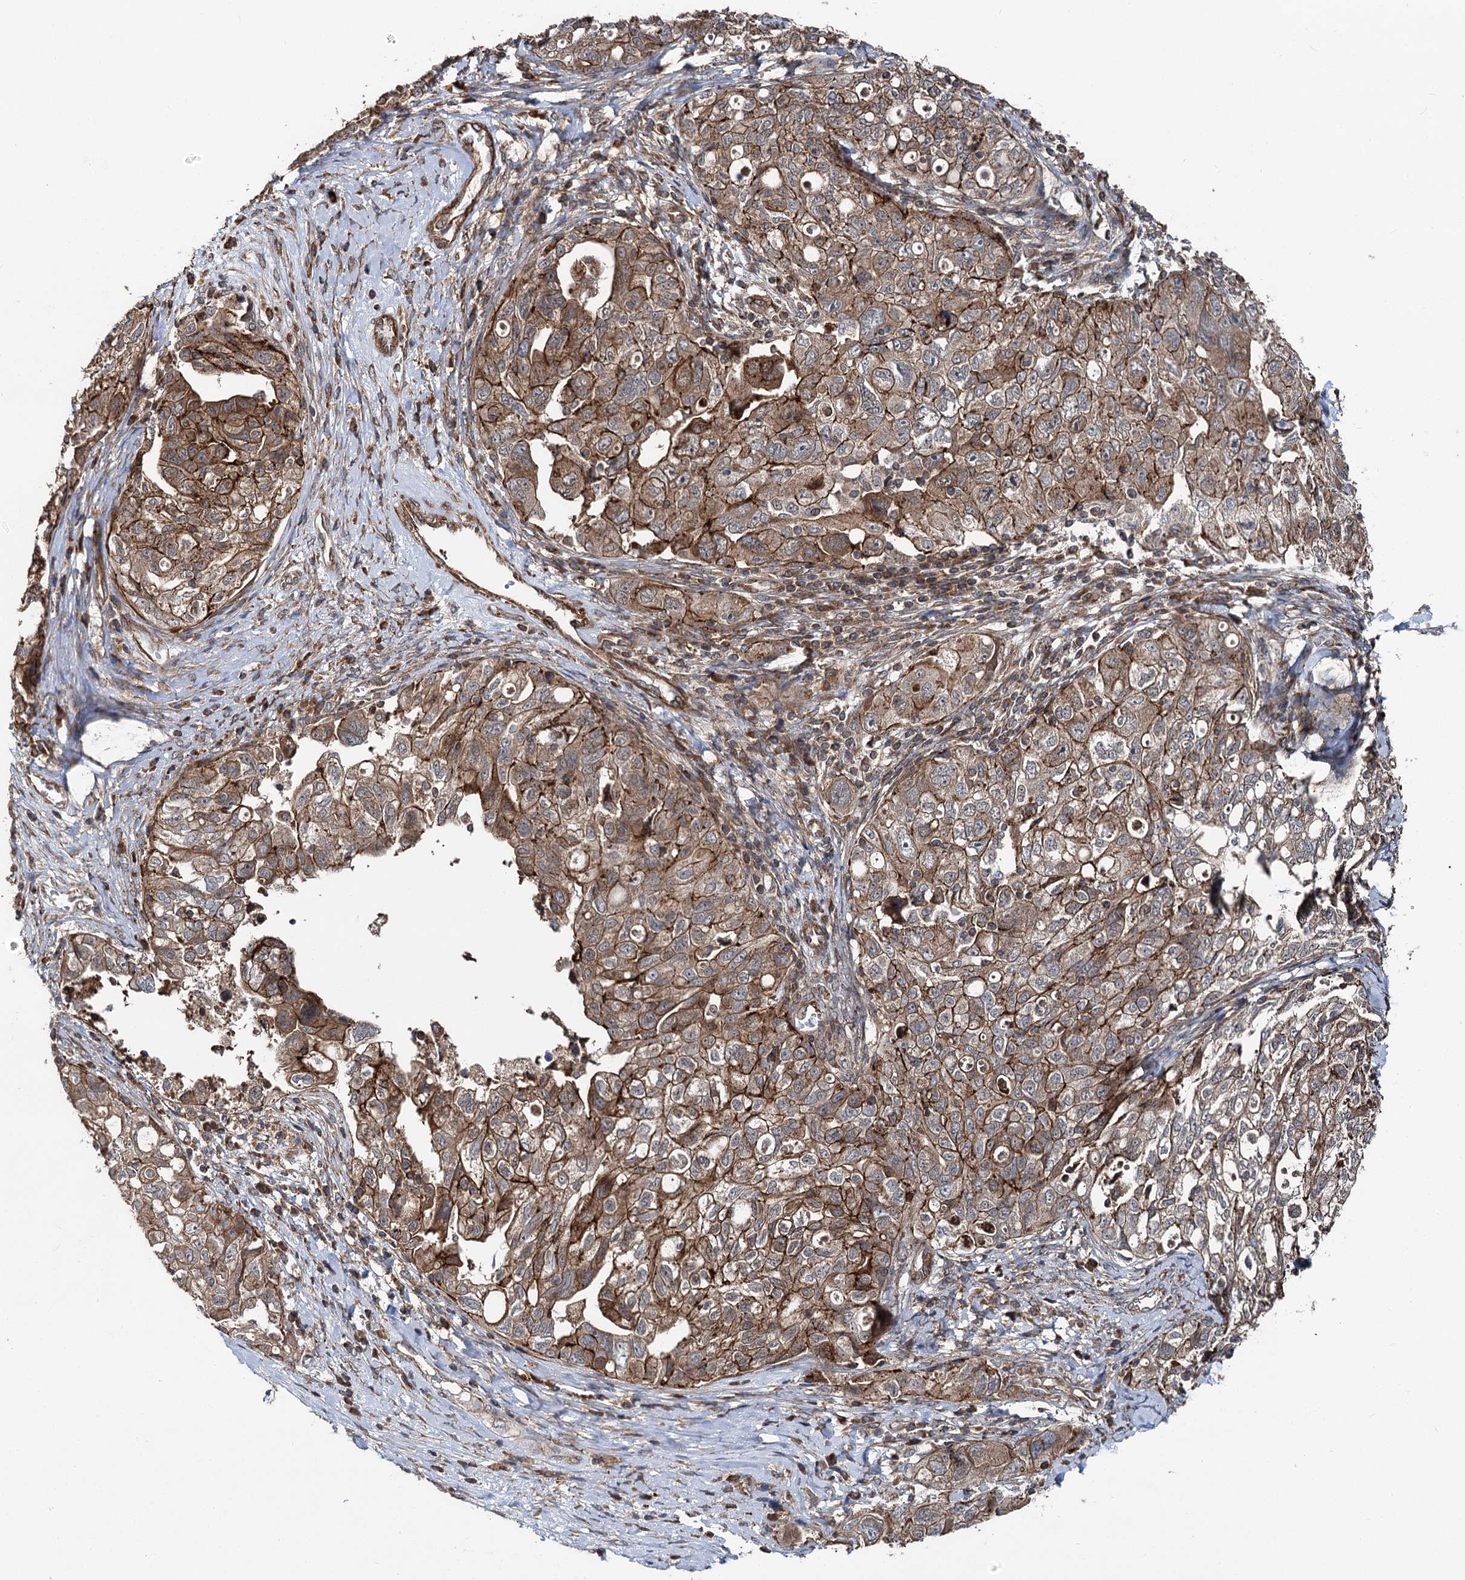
{"staining": {"intensity": "moderate", "quantity": ">75%", "location": "cytoplasmic/membranous"}, "tissue": "ovarian cancer", "cell_type": "Tumor cells", "image_type": "cancer", "snomed": [{"axis": "morphology", "description": "Carcinoma, NOS"}, {"axis": "morphology", "description": "Cystadenocarcinoma, serous, NOS"}, {"axis": "topography", "description": "Ovary"}], "caption": "A photomicrograph of ovarian carcinoma stained for a protein demonstrates moderate cytoplasmic/membranous brown staining in tumor cells.", "gene": "ITFG2", "patient": {"sex": "female", "age": 69}}